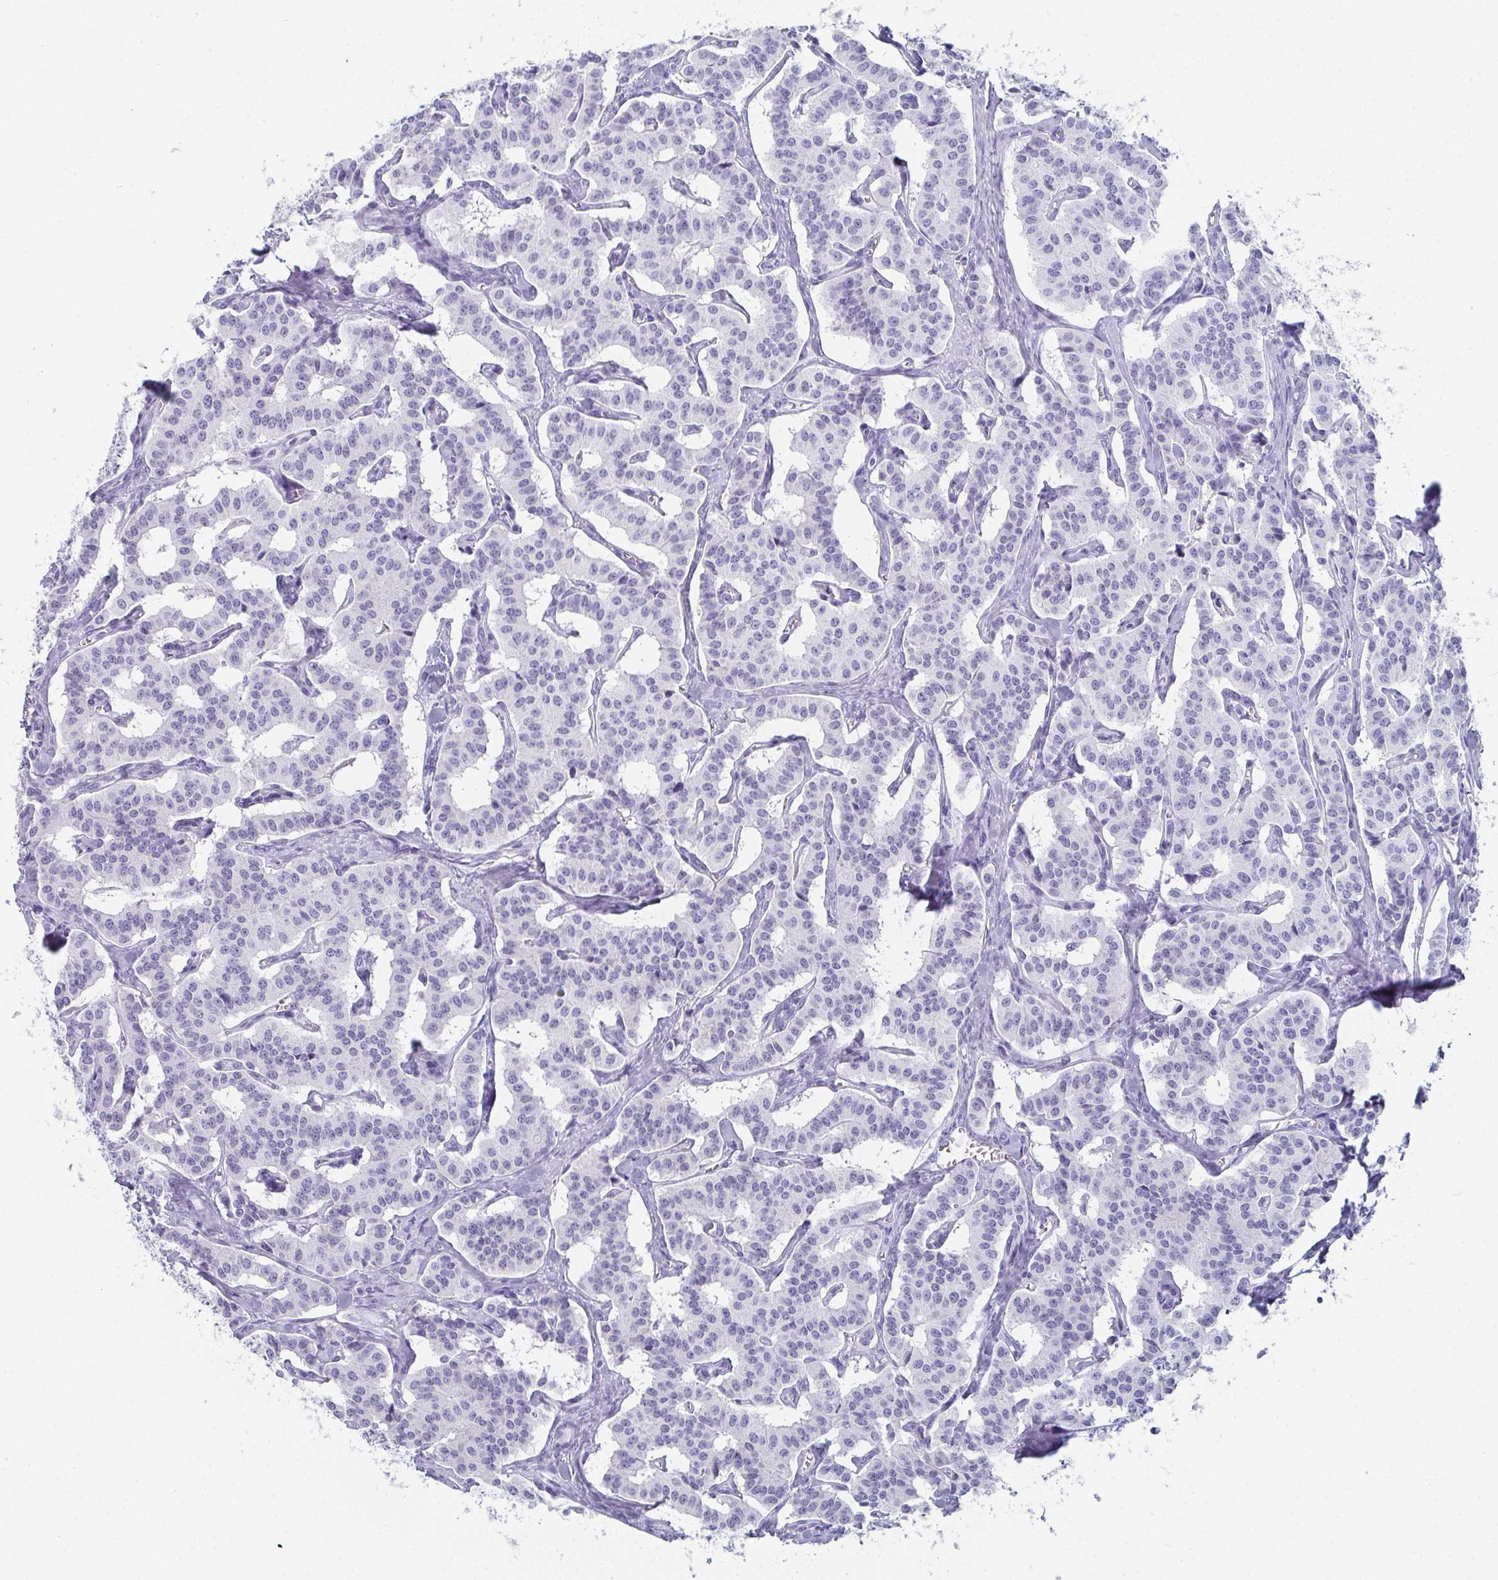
{"staining": {"intensity": "negative", "quantity": "none", "location": "none"}, "tissue": "carcinoid", "cell_type": "Tumor cells", "image_type": "cancer", "snomed": [{"axis": "morphology", "description": "Carcinoid, malignant, NOS"}, {"axis": "topography", "description": "Lung"}], "caption": "Immunohistochemistry (IHC) of human carcinoid (malignant) shows no positivity in tumor cells. The staining was performed using DAB (3,3'-diaminobenzidine) to visualize the protein expression in brown, while the nuclei were stained in blue with hematoxylin (Magnification: 20x).", "gene": "PYCR3", "patient": {"sex": "female", "age": 46}}